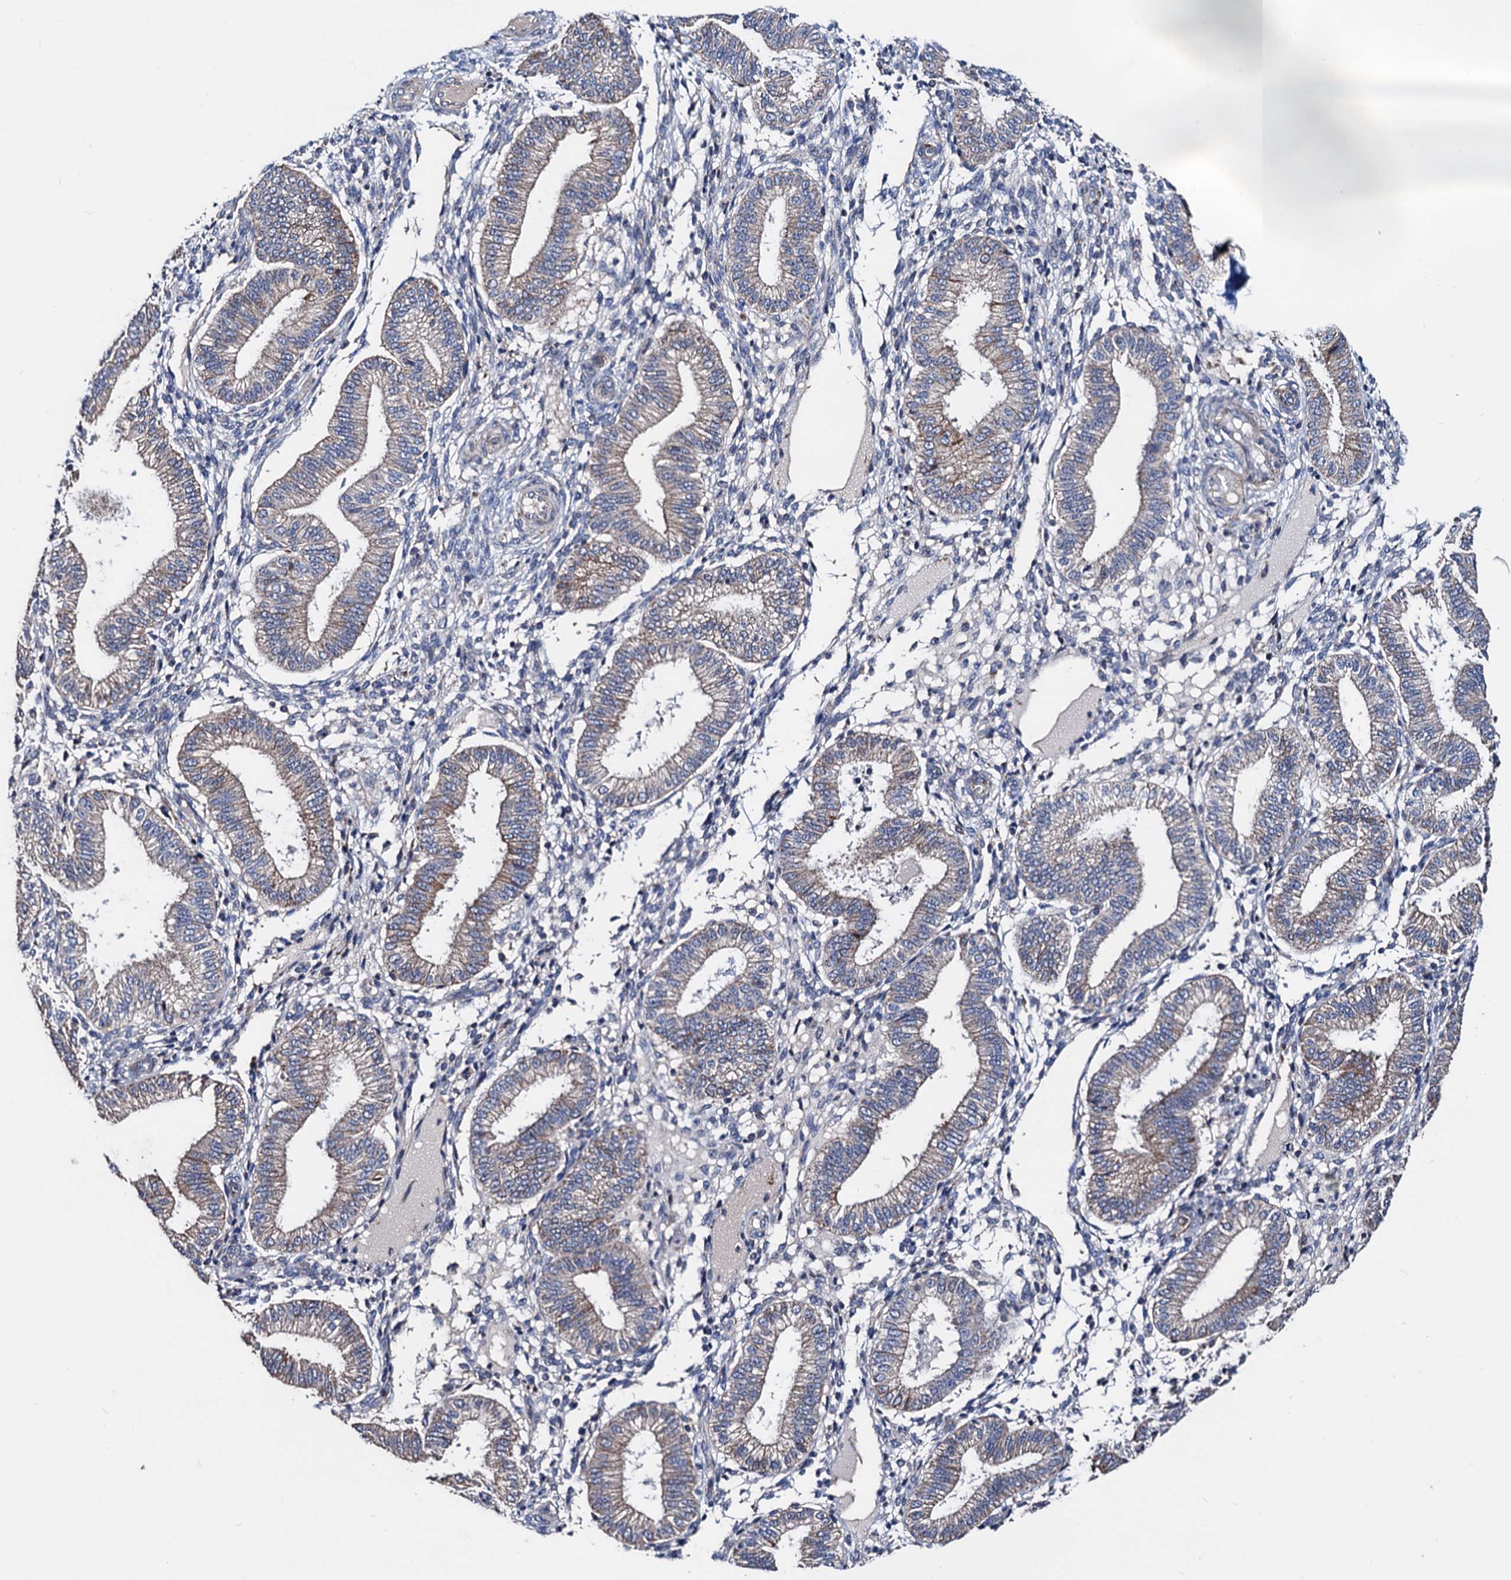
{"staining": {"intensity": "negative", "quantity": "none", "location": "none"}, "tissue": "endometrium", "cell_type": "Cells in endometrial stroma", "image_type": "normal", "snomed": [{"axis": "morphology", "description": "Normal tissue, NOS"}, {"axis": "topography", "description": "Endometrium"}], "caption": "There is no significant staining in cells in endometrial stroma of endometrium. The staining was performed using DAB (3,3'-diaminobenzidine) to visualize the protein expression in brown, while the nuclei were stained in blue with hematoxylin (Magnification: 20x).", "gene": "AKAP11", "patient": {"sex": "female", "age": 39}}